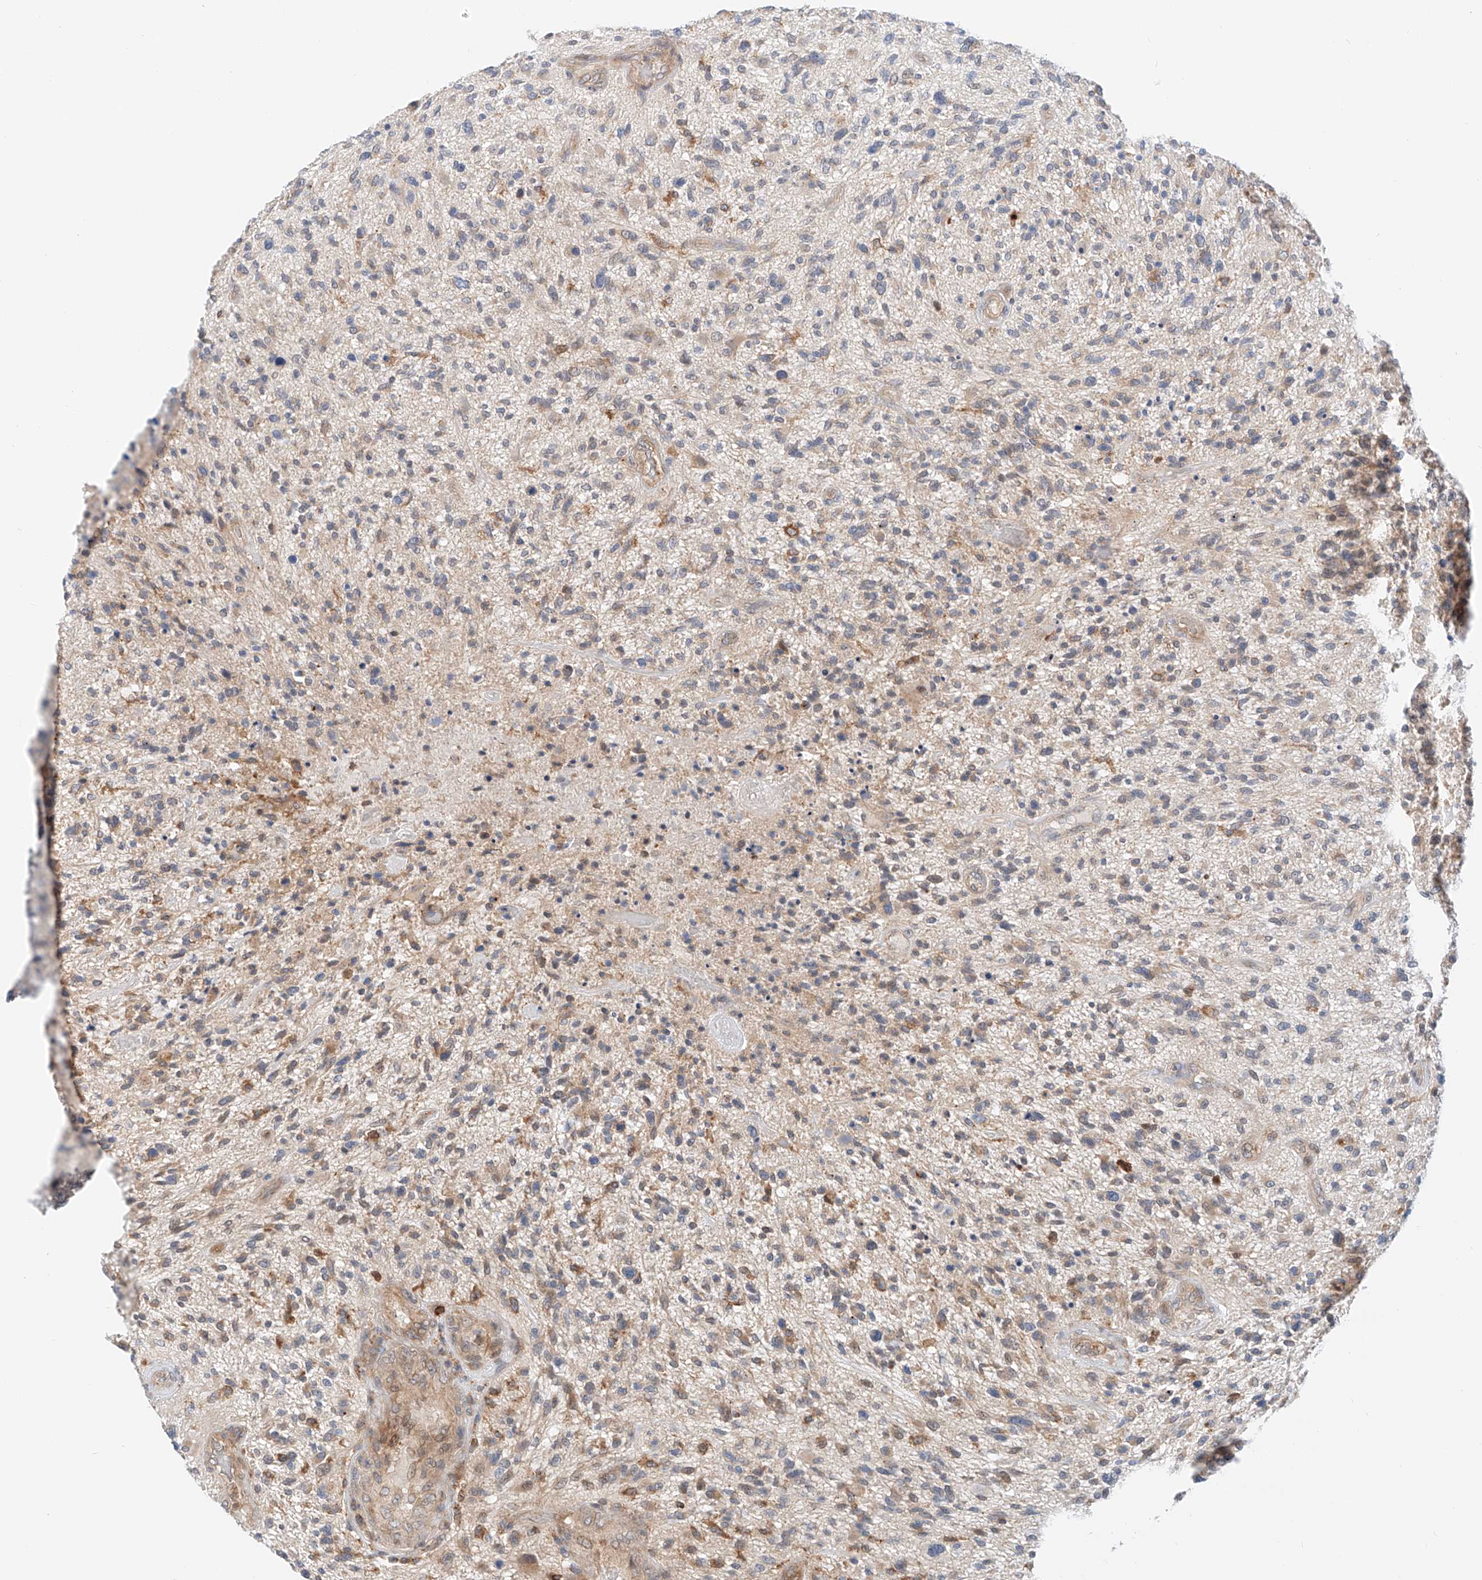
{"staining": {"intensity": "weak", "quantity": "<25%", "location": "cytoplasmic/membranous"}, "tissue": "glioma", "cell_type": "Tumor cells", "image_type": "cancer", "snomed": [{"axis": "morphology", "description": "Glioma, malignant, High grade"}, {"axis": "topography", "description": "Brain"}], "caption": "Glioma stained for a protein using immunohistochemistry reveals no expression tumor cells.", "gene": "MFN2", "patient": {"sex": "male", "age": 47}}